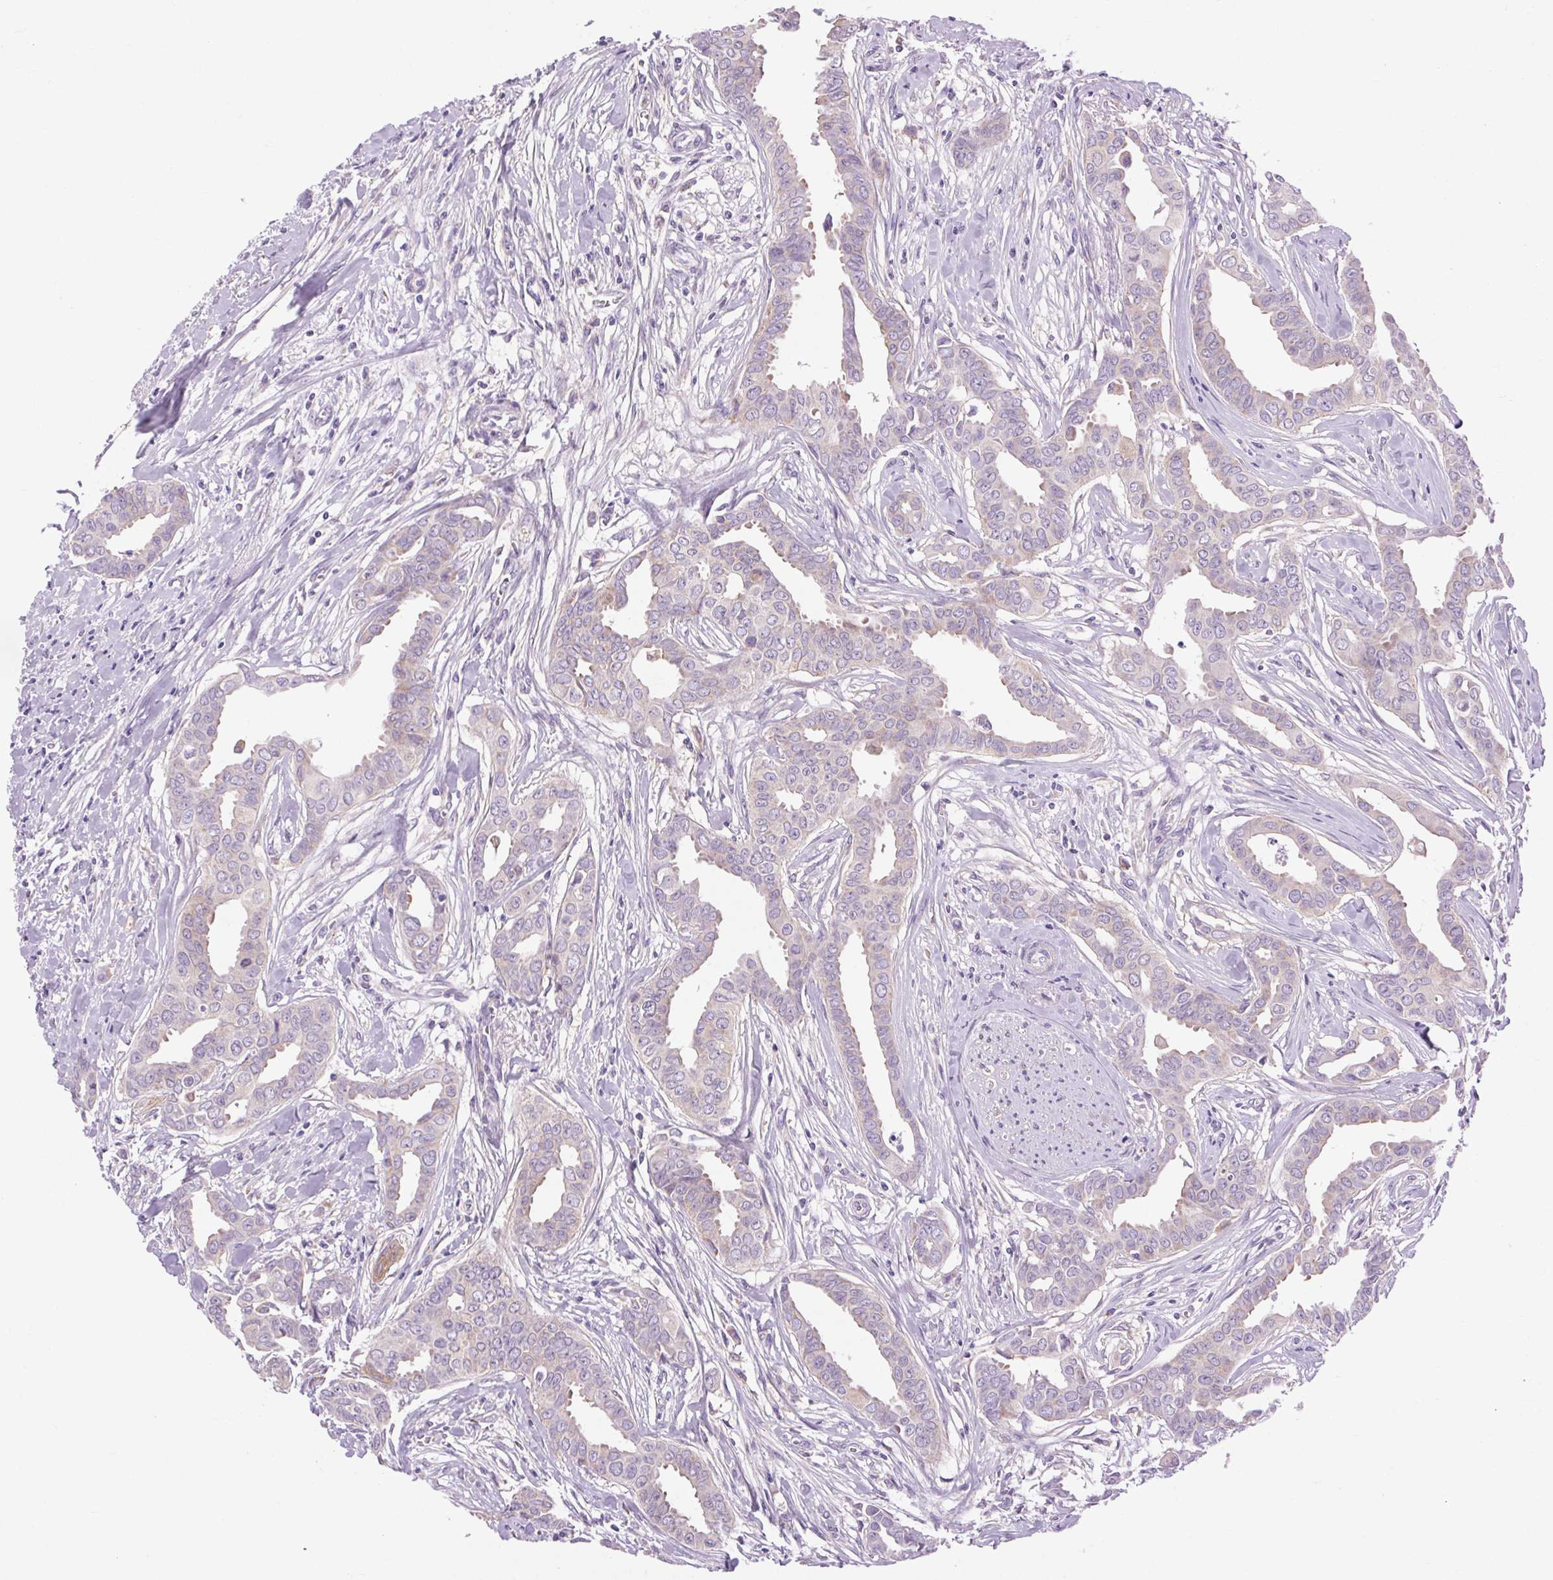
{"staining": {"intensity": "negative", "quantity": "none", "location": "none"}, "tissue": "breast cancer", "cell_type": "Tumor cells", "image_type": "cancer", "snomed": [{"axis": "morphology", "description": "Duct carcinoma"}, {"axis": "topography", "description": "Breast"}], "caption": "Photomicrograph shows no significant protein positivity in tumor cells of breast infiltrating ductal carcinoma.", "gene": "SOWAHC", "patient": {"sex": "female", "age": 45}}